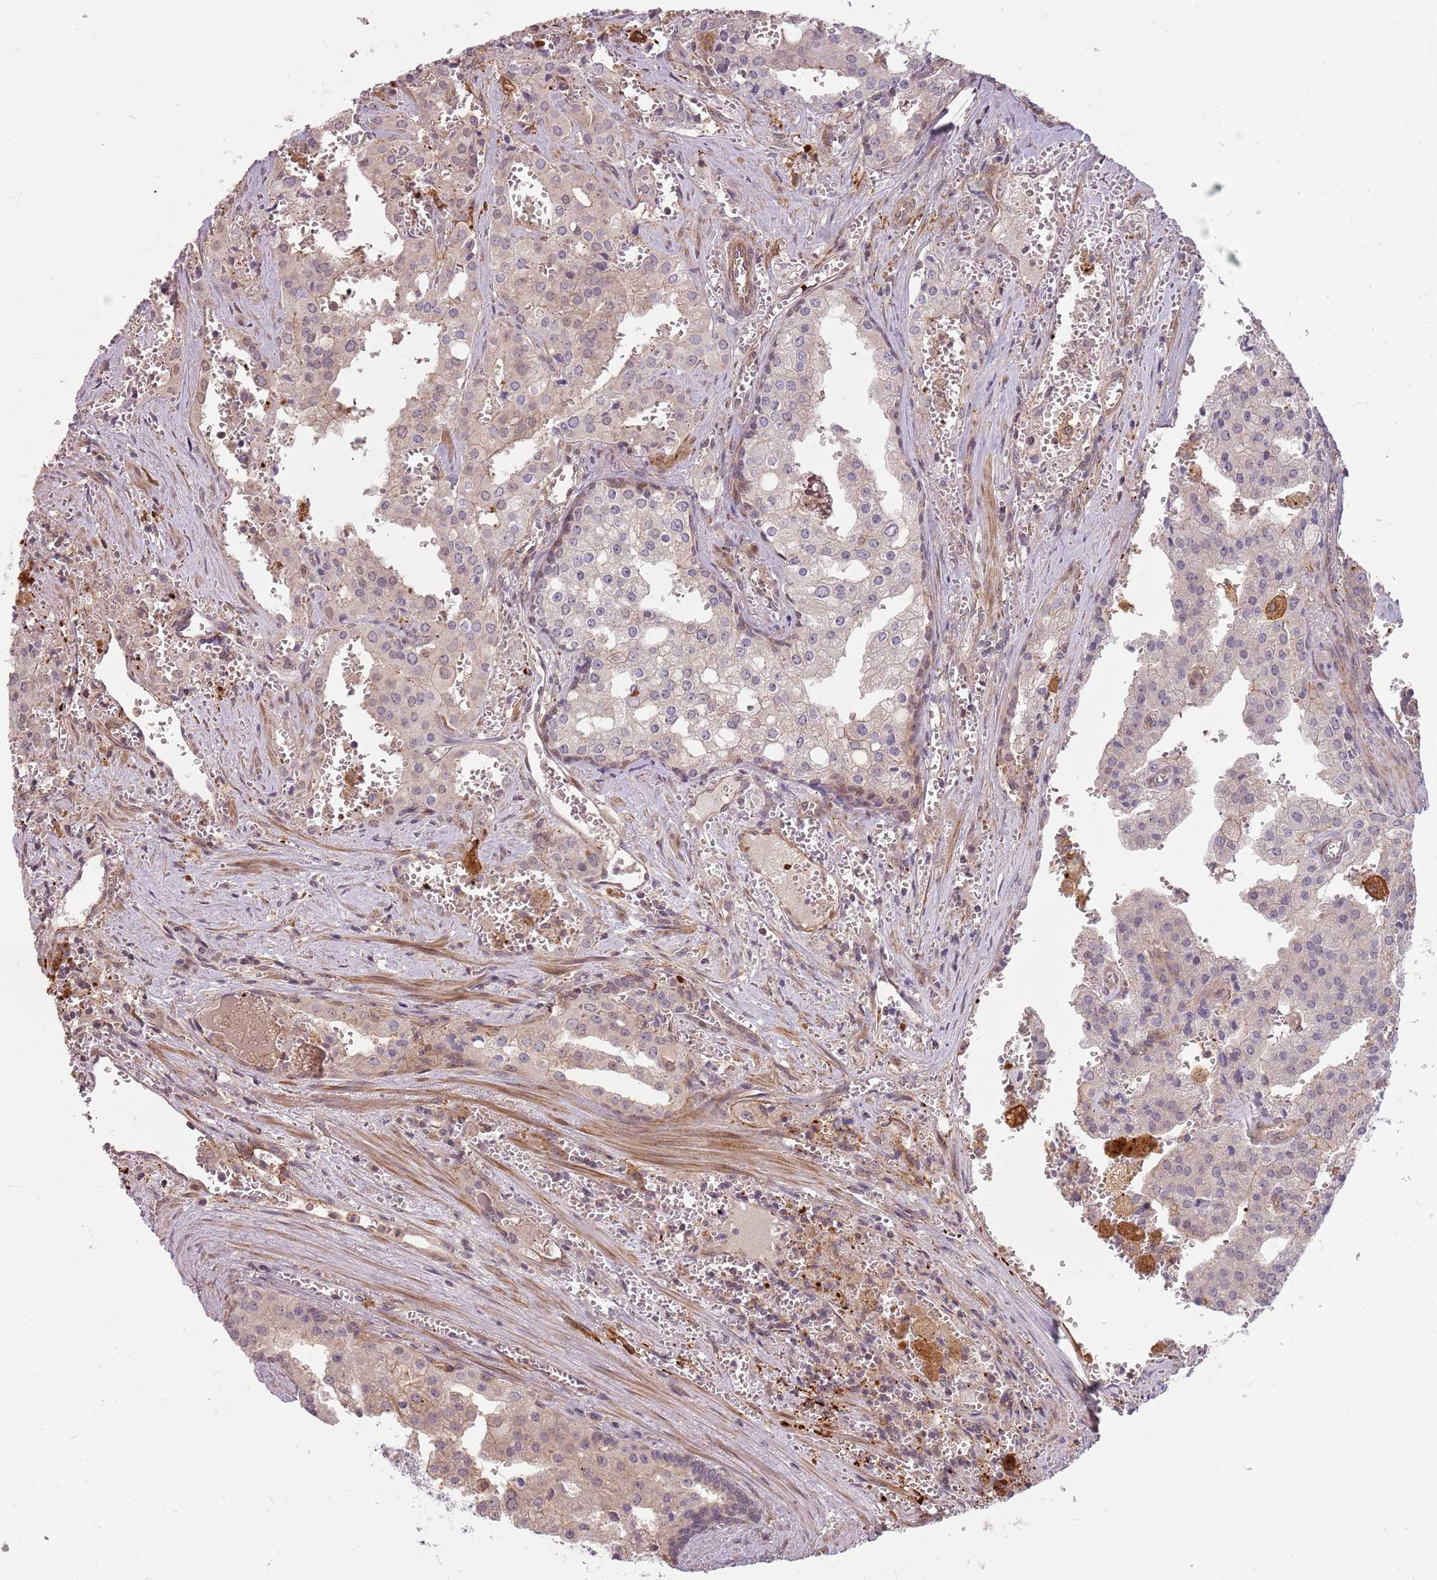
{"staining": {"intensity": "negative", "quantity": "none", "location": "none"}, "tissue": "prostate cancer", "cell_type": "Tumor cells", "image_type": "cancer", "snomed": [{"axis": "morphology", "description": "Adenocarcinoma, High grade"}, {"axis": "topography", "description": "Prostate"}], "caption": "DAB (3,3'-diaminobenzidine) immunohistochemical staining of adenocarcinoma (high-grade) (prostate) demonstrates no significant positivity in tumor cells.", "gene": "PPP1R14C", "patient": {"sex": "male", "age": 68}}